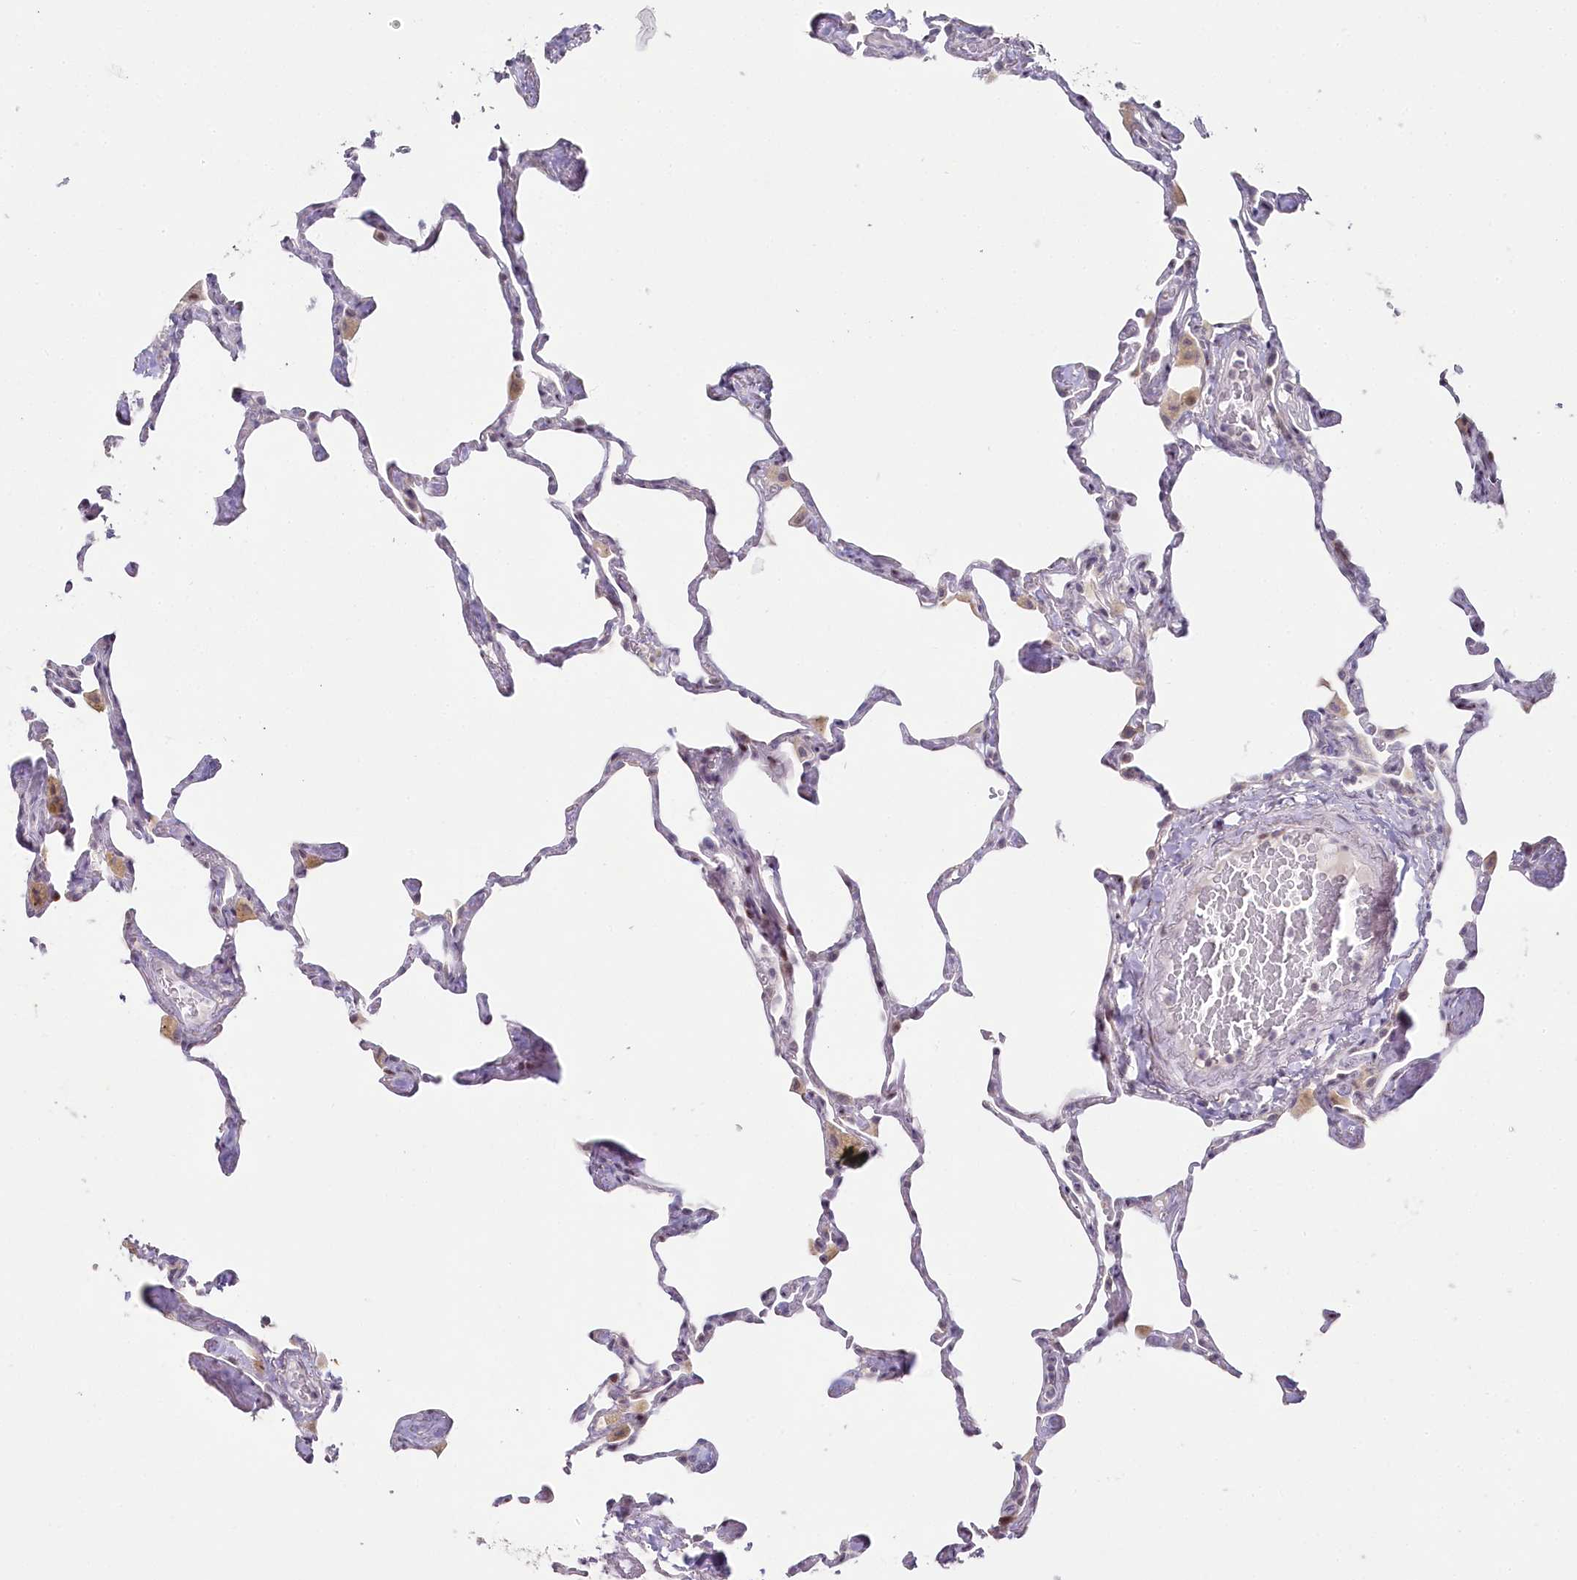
{"staining": {"intensity": "negative", "quantity": "none", "location": "none"}, "tissue": "lung", "cell_type": "Alveolar cells", "image_type": "normal", "snomed": [{"axis": "morphology", "description": "Normal tissue, NOS"}, {"axis": "topography", "description": "Lung"}], "caption": "Human lung stained for a protein using immunohistochemistry (IHC) shows no expression in alveolar cells.", "gene": "HPD", "patient": {"sex": "male", "age": 65}}